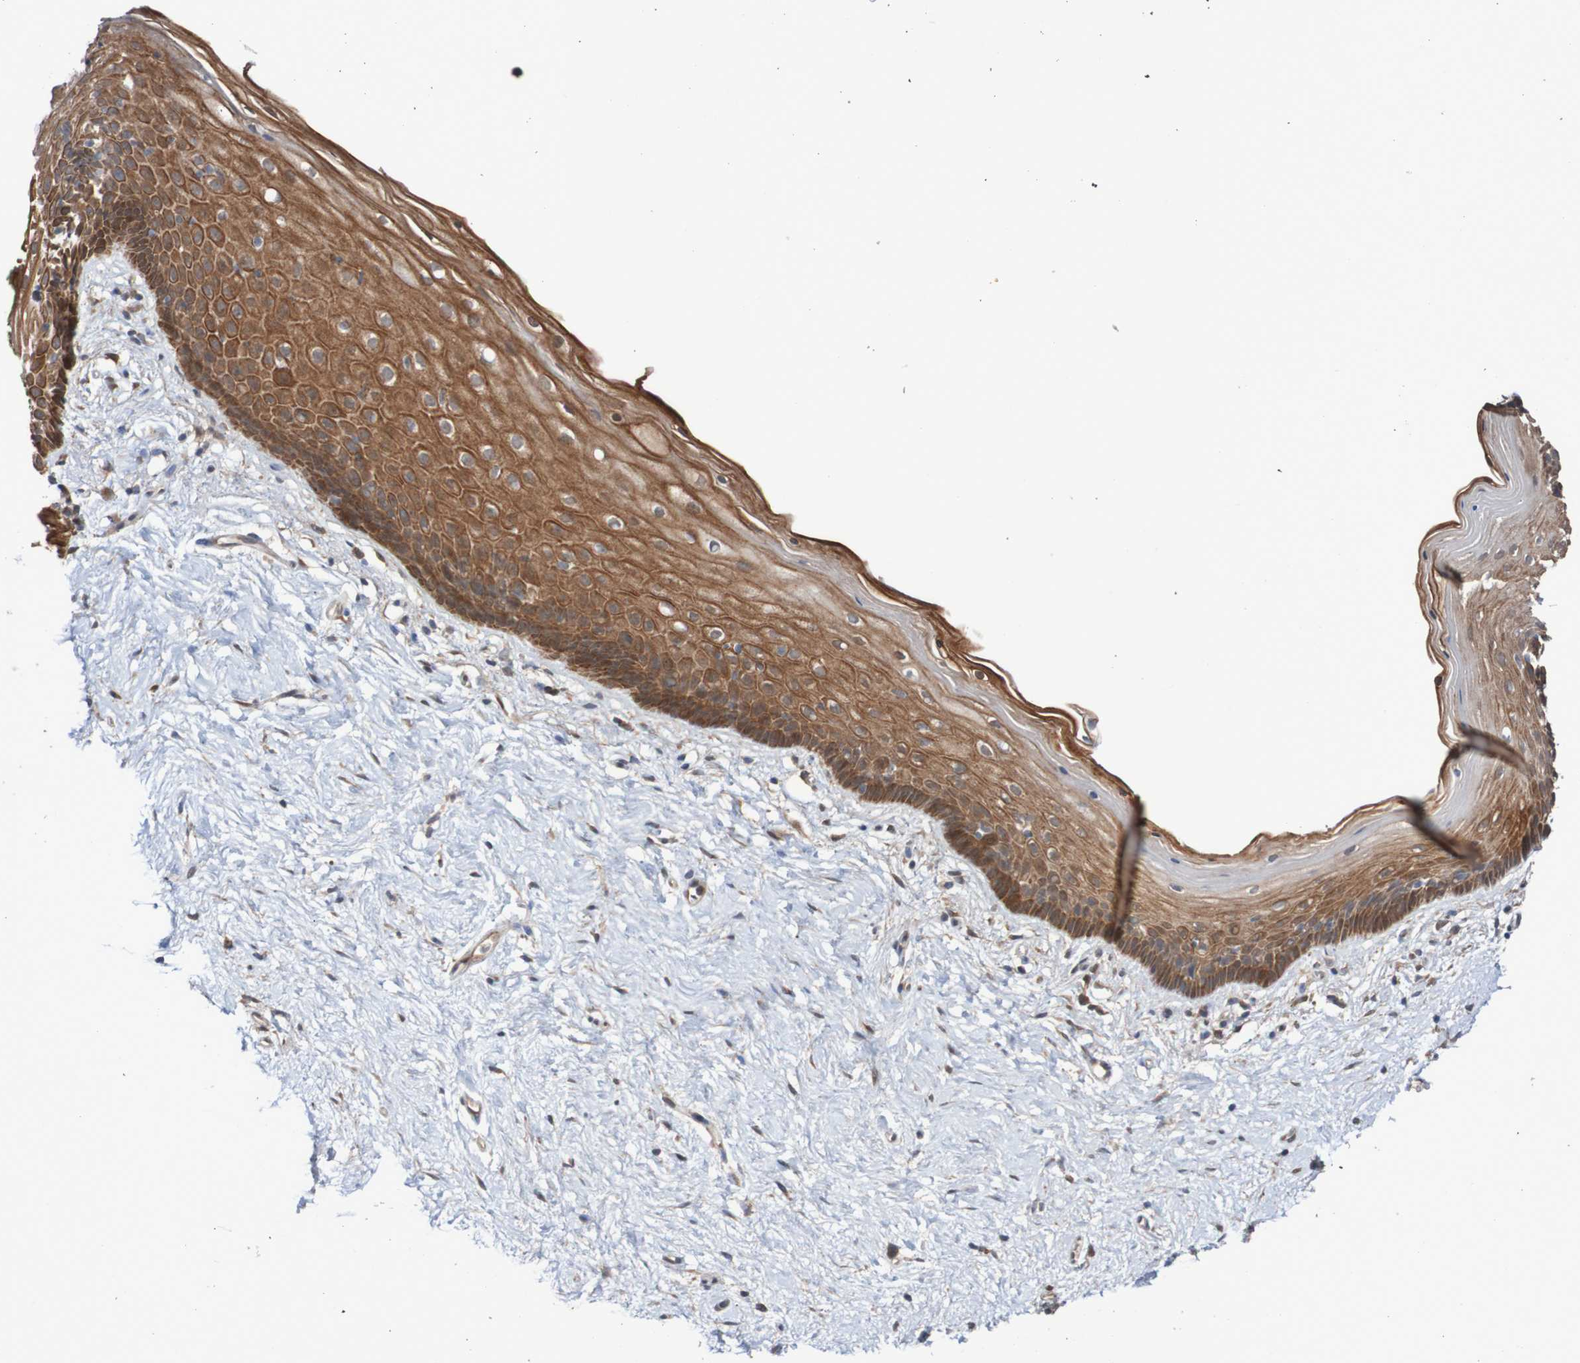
{"staining": {"intensity": "strong", "quantity": ">75%", "location": "cytoplasmic/membranous"}, "tissue": "vagina", "cell_type": "Squamous epithelial cells", "image_type": "normal", "snomed": [{"axis": "morphology", "description": "Normal tissue, NOS"}, {"axis": "topography", "description": "Vagina"}], "caption": "About >75% of squamous epithelial cells in normal vagina show strong cytoplasmic/membranous protein positivity as visualized by brown immunohistochemical staining.", "gene": "PHPT1", "patient": {"sex": "female", "age": 44}}